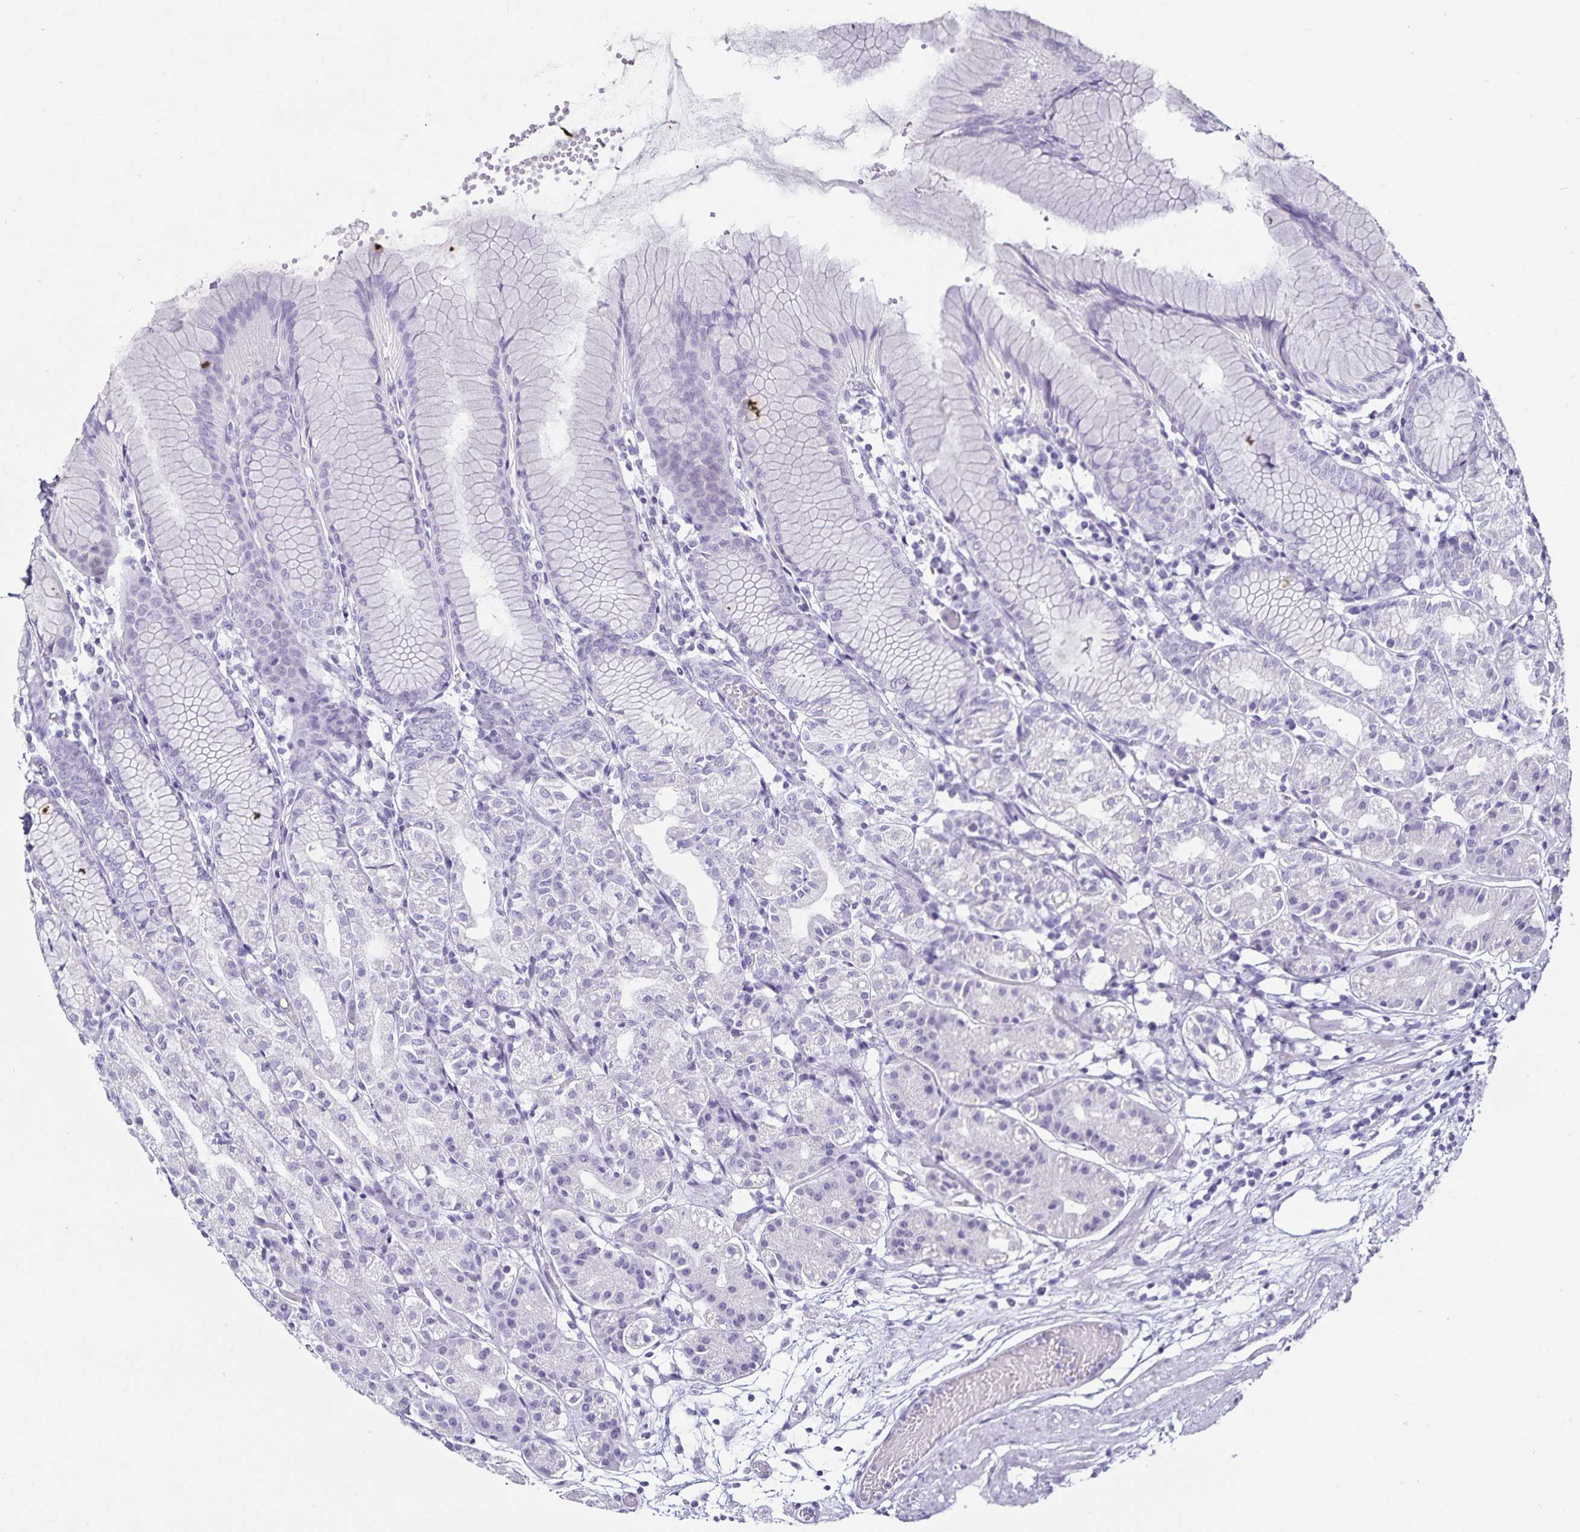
{"staining": {"intensity": "negative", "quantity": "none", "location": "none"}, "tissue": "stomach", "cell_type": "Glandular cells", "image_type": "normal", "snomed": [{"axis": "morphology", "description": "Normal tissue, NOS"}, {"axis": "topography", "description": "Stomach"}], "caption": "The immunohistochemistry (IHC) histopathology image has no significant staining in glandular cells of stomach.", "gene": "DEFA6", "patient": {"sex": "female", "age": 57}}